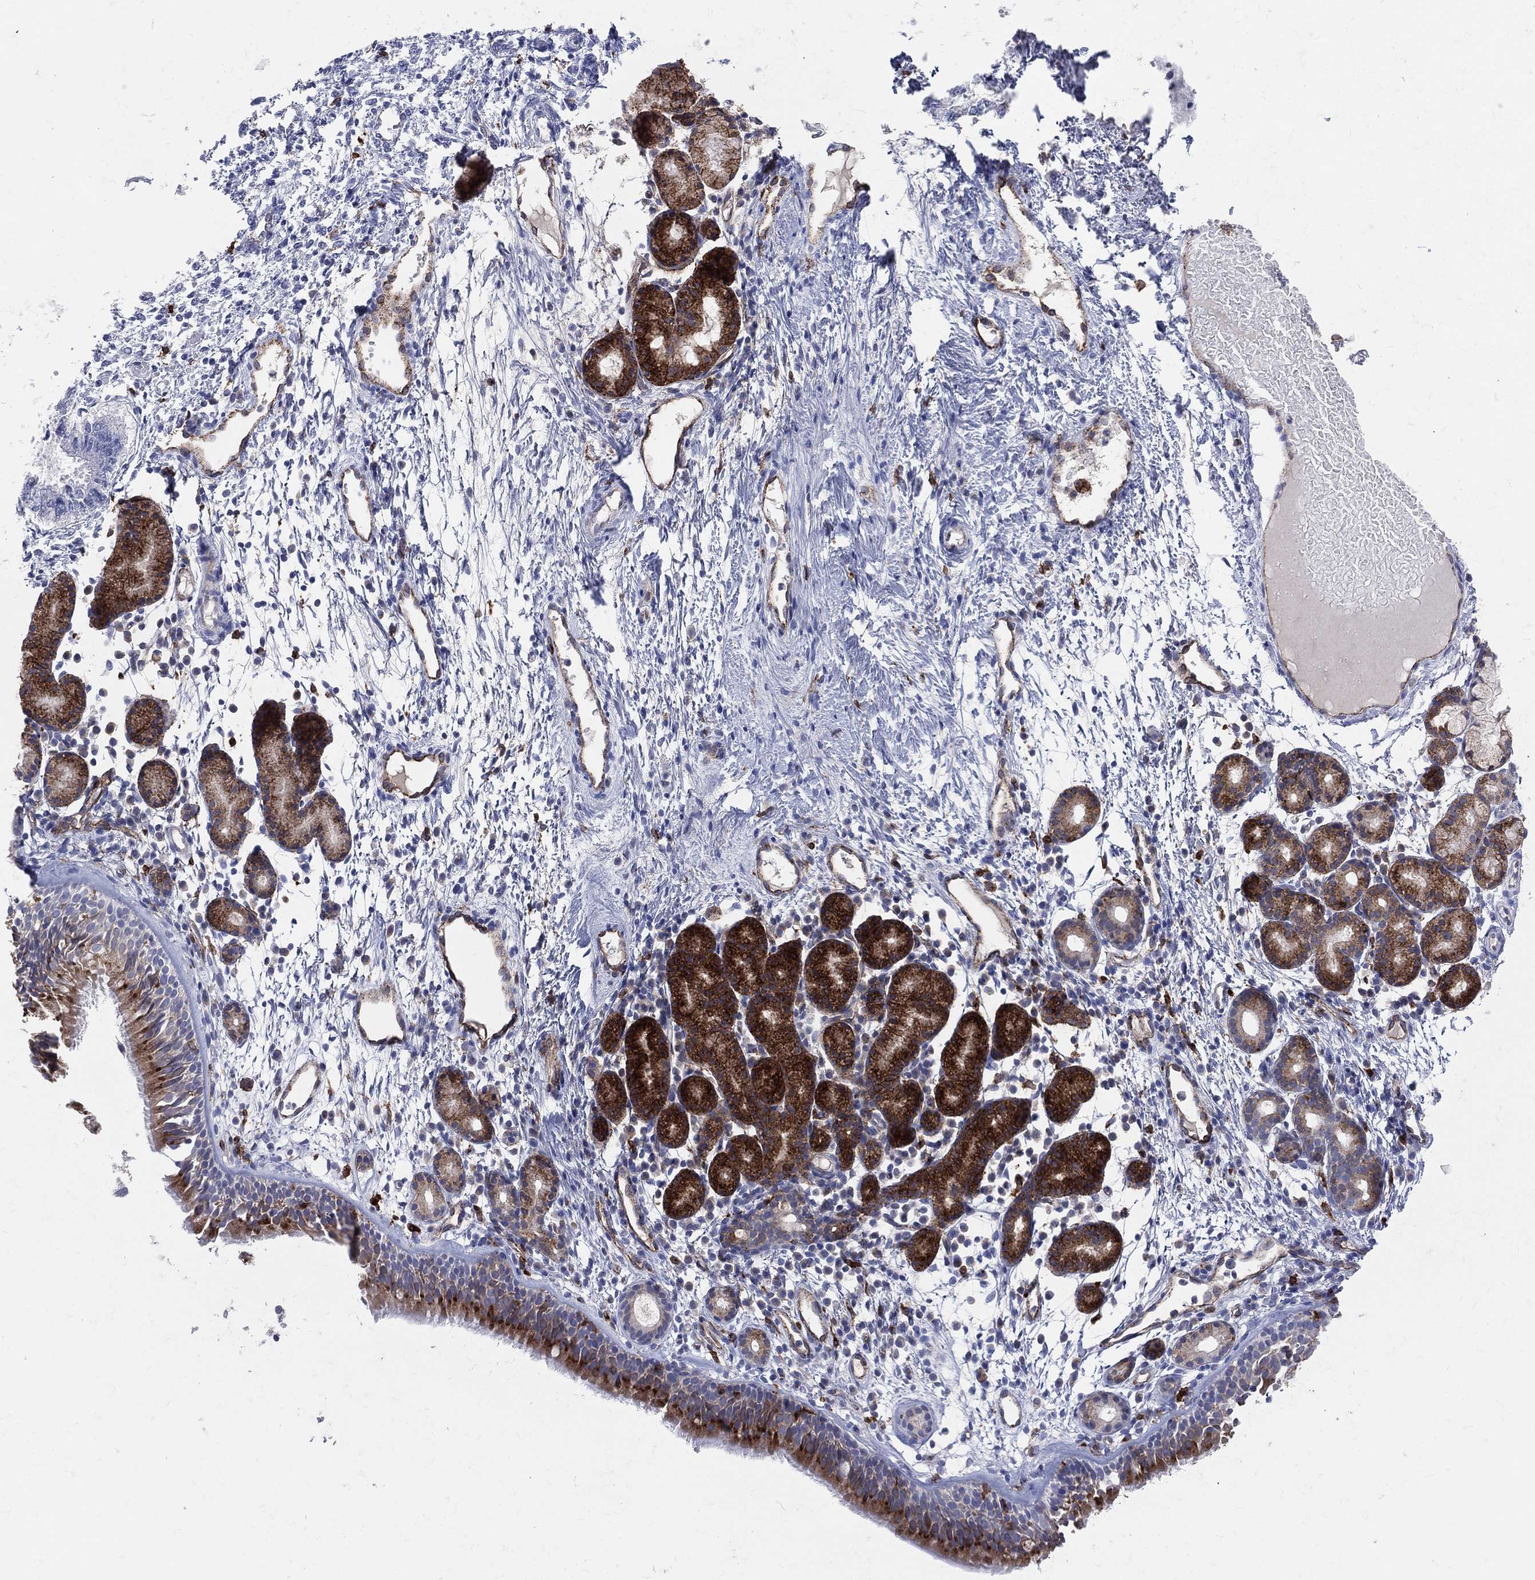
{"staining": {"intensity": "strong", "quantity": "25%-75%", "location": "cytoplasmic/membranous"}, "tissue": "nasopharynx", "cell_type": "Respiratory epithelial cells", "image_type": "normal", "snomed": [{"axis": "morphology", "description": "Normal tissue, NOS"}, {"axis": "morphology", "description": "Inflammation, NOS"}, {"axis": "topography", "description": "Nasopharynx"}], "caption": "A photomicrograph showing strong cytoplasmic/membranous staining in approximately 25%-75% of respiratory epithelial cells in unremarkable nasopharynx, as visualized by brown immunohistochemical staining.", "gene": "CD74", "patient": {"sex": "female", "age": 55}}